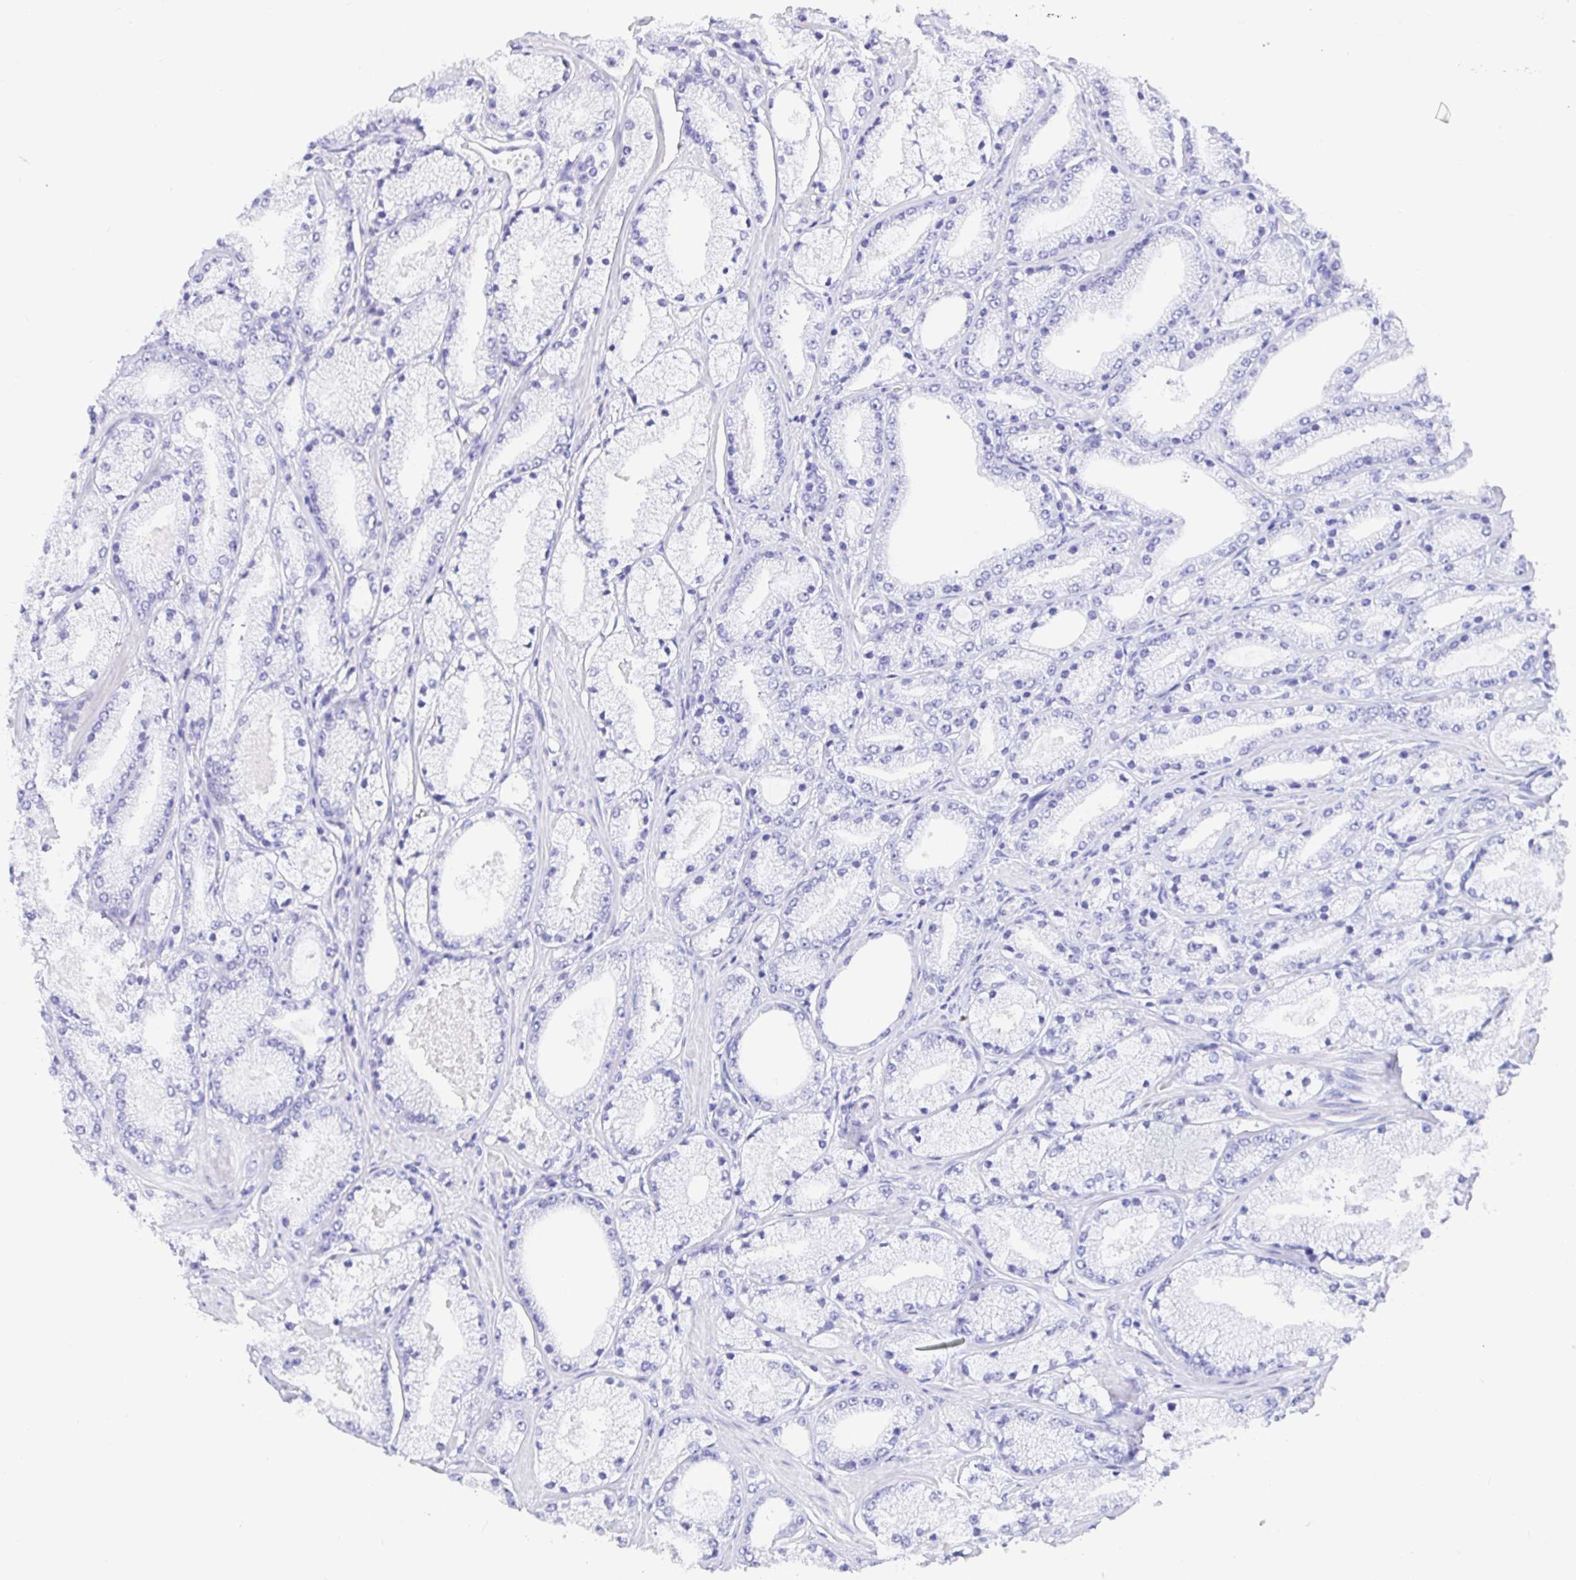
{"staining": {"intensity": "negative", "quantity": "none", "location": "none"}, "tissue": "prostate cancer", "cell_type": "Tumor cells", "image_type": "cancer", "snomed": [{"axis": "morphology", "description": "Adenocarcinoma, High grade"}, {"axis": "topography", "description": "Prostate"}], "caption": "The micrograph reveals no staining of tumor cells in prostate cancer (adenocarcinoma (high-grade)).", "gene": "EZHIP", "patient": {"sex": "male", "age": 63}}